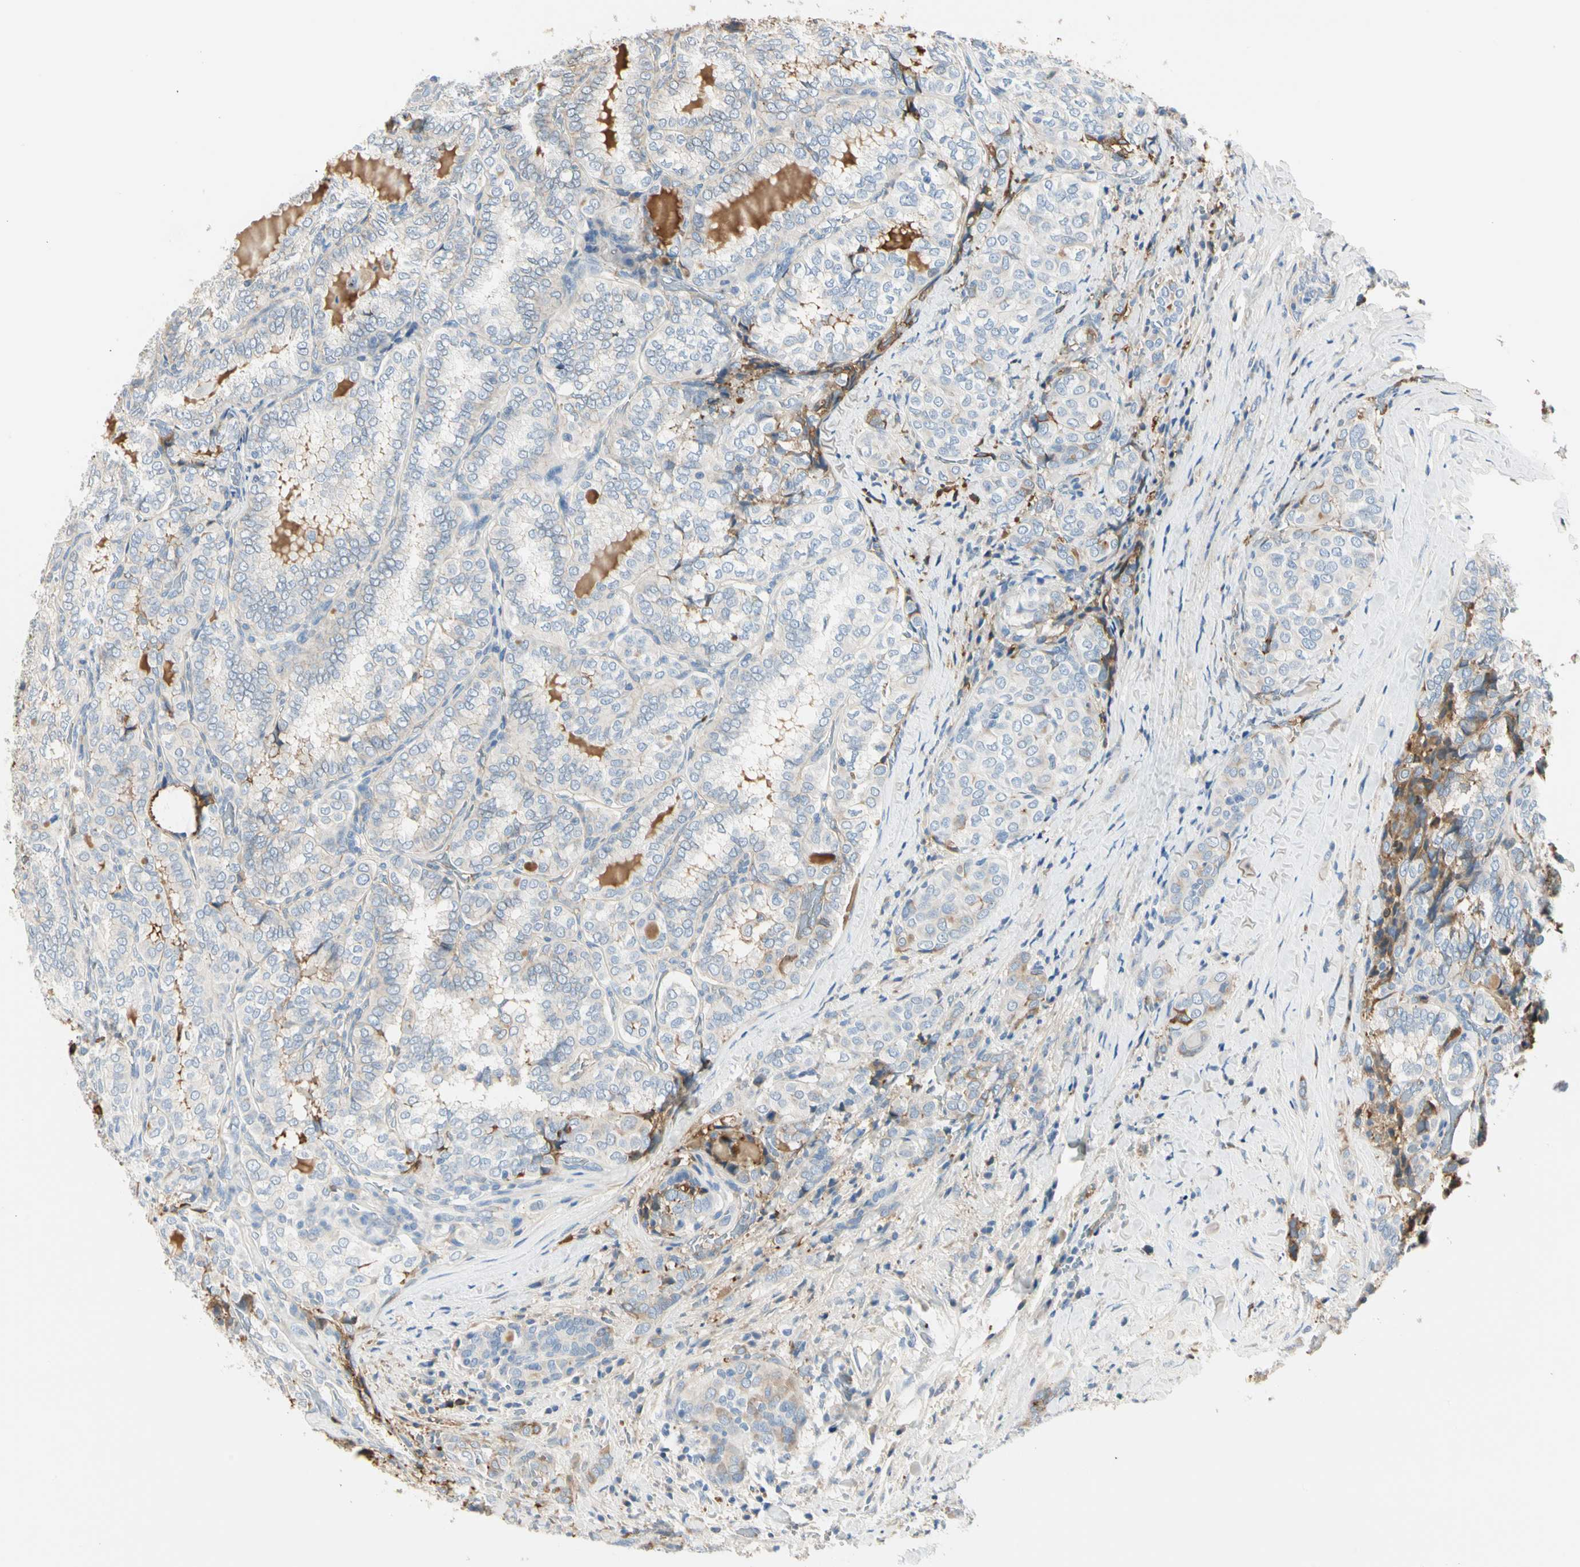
{"staining": {"intensity": "moderate", "quantity": "<25%", "location": "cytoplasmic/membranous"}, "tissue": "thyroid cancer", "cell_type": "Tumor cells", "image_type": "cancer", "snomed": [{"axis": "morphology", "description": "Normal tissue, NOS"}, {"axis": "morphology", "description": "Papillary adenocarcinoma, NOS"}, {"axis": "topography", "description": "Thyroid gland"}], "caption": "This is a photomicrograph of immunohistochemistry (IHC) staining of thyroid cancer (papillary adenocarcinoma), which shows moderate positivity in the cytoplasmic/membranous of tumor cells.", "gene": "LAMB3", "patient": {"sex": "female", "age": 30}}